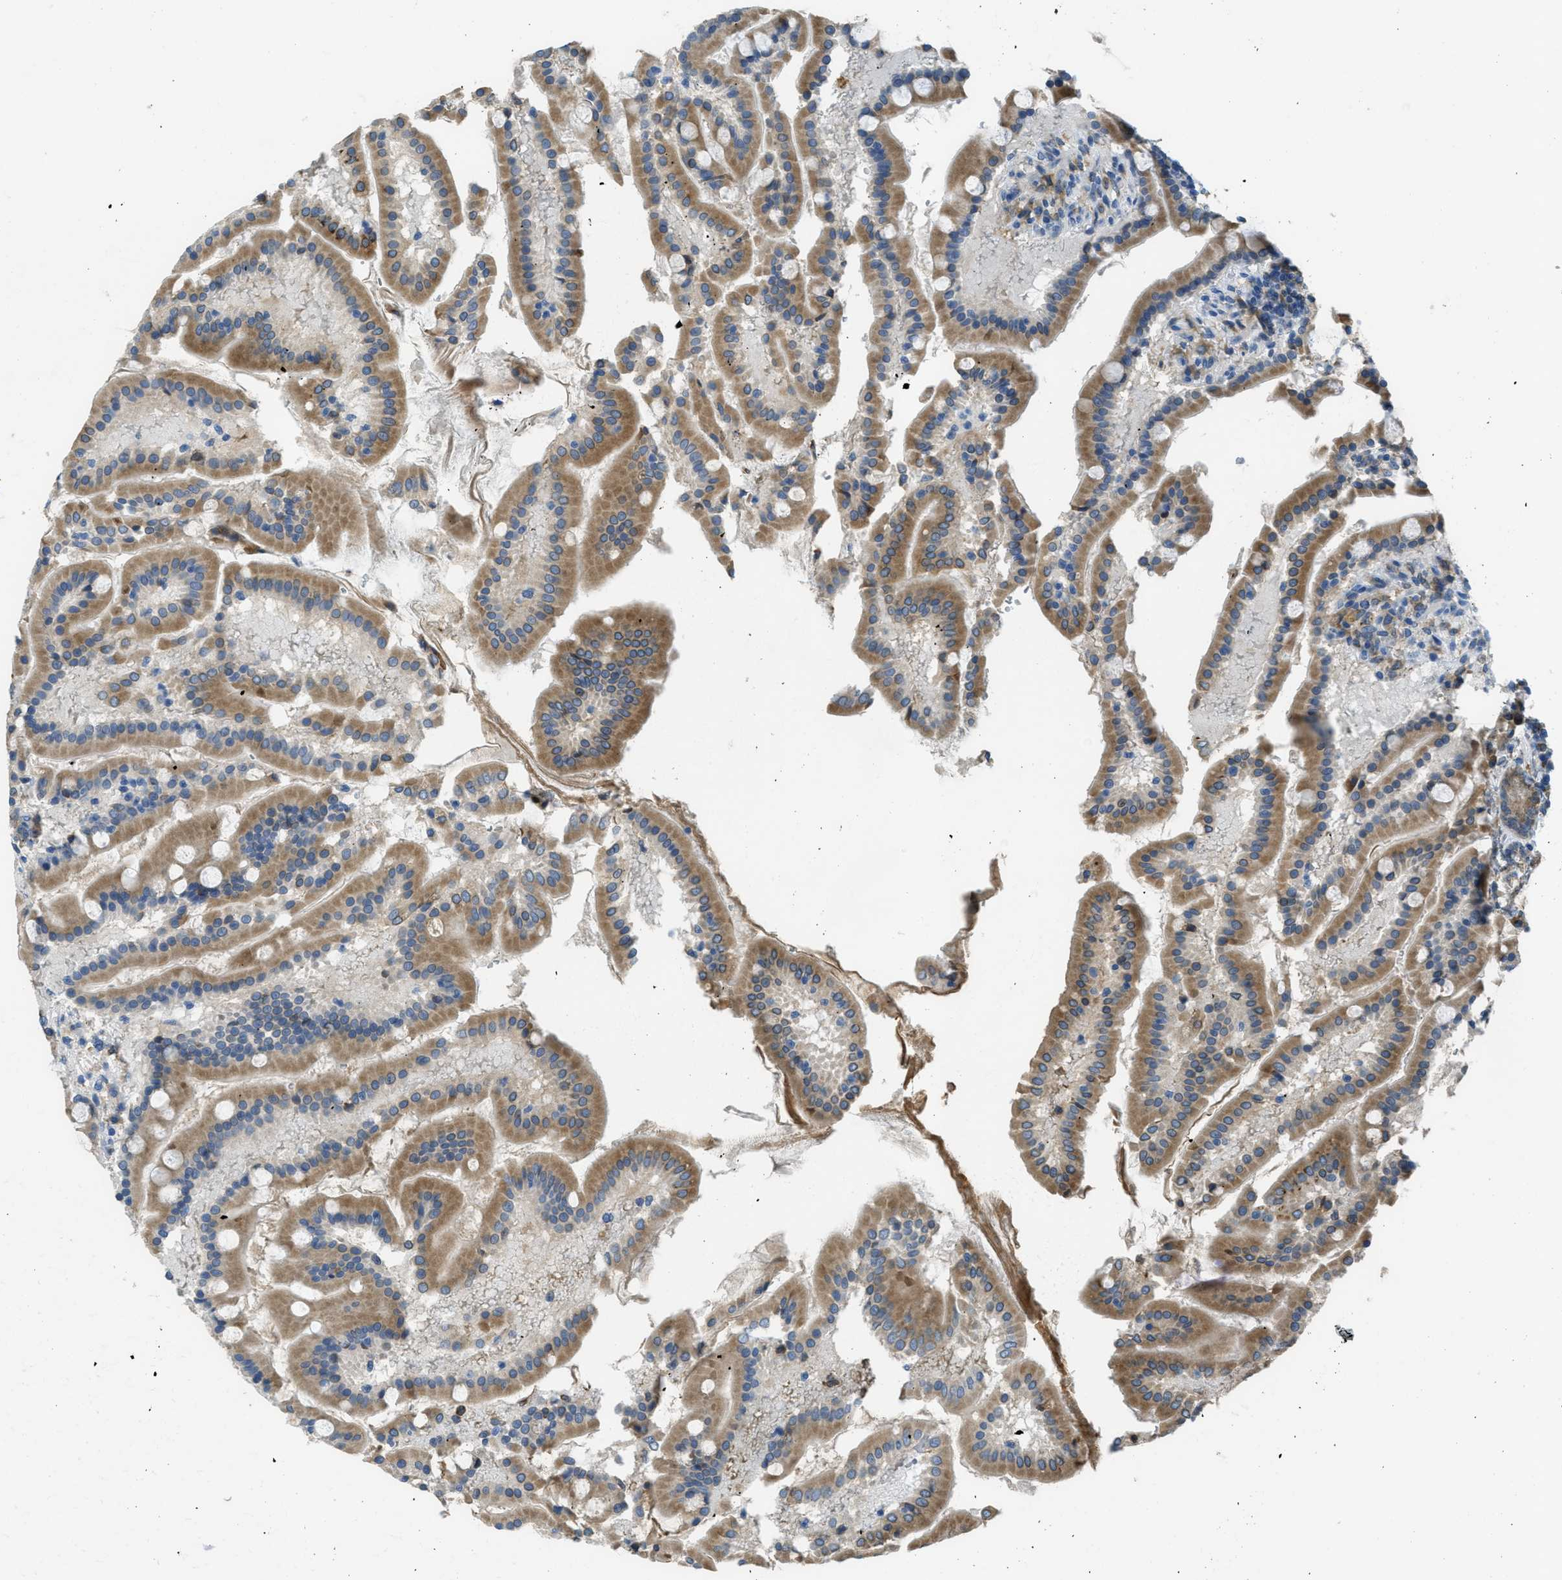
{"staining": {"intensity": "moderate", "quantity": ">75%", "location": "cytoplasmic/membranous"}, "tissue": "duodenum", "cell_type": "Glandular cells", "image_type": "normal", "snomed": [{"axis": "morphology", "description": "Normal tissue, NOS"}, {"axis": "topography", "description": "Duodenum"}], "caption": "Moderate cytoplasmic/membranous positivity is seen in about >75% of glandular cells in unremarkable duodenum.", "gene": "MPDU1", "patient": {"sex": "male", "age": 50}}